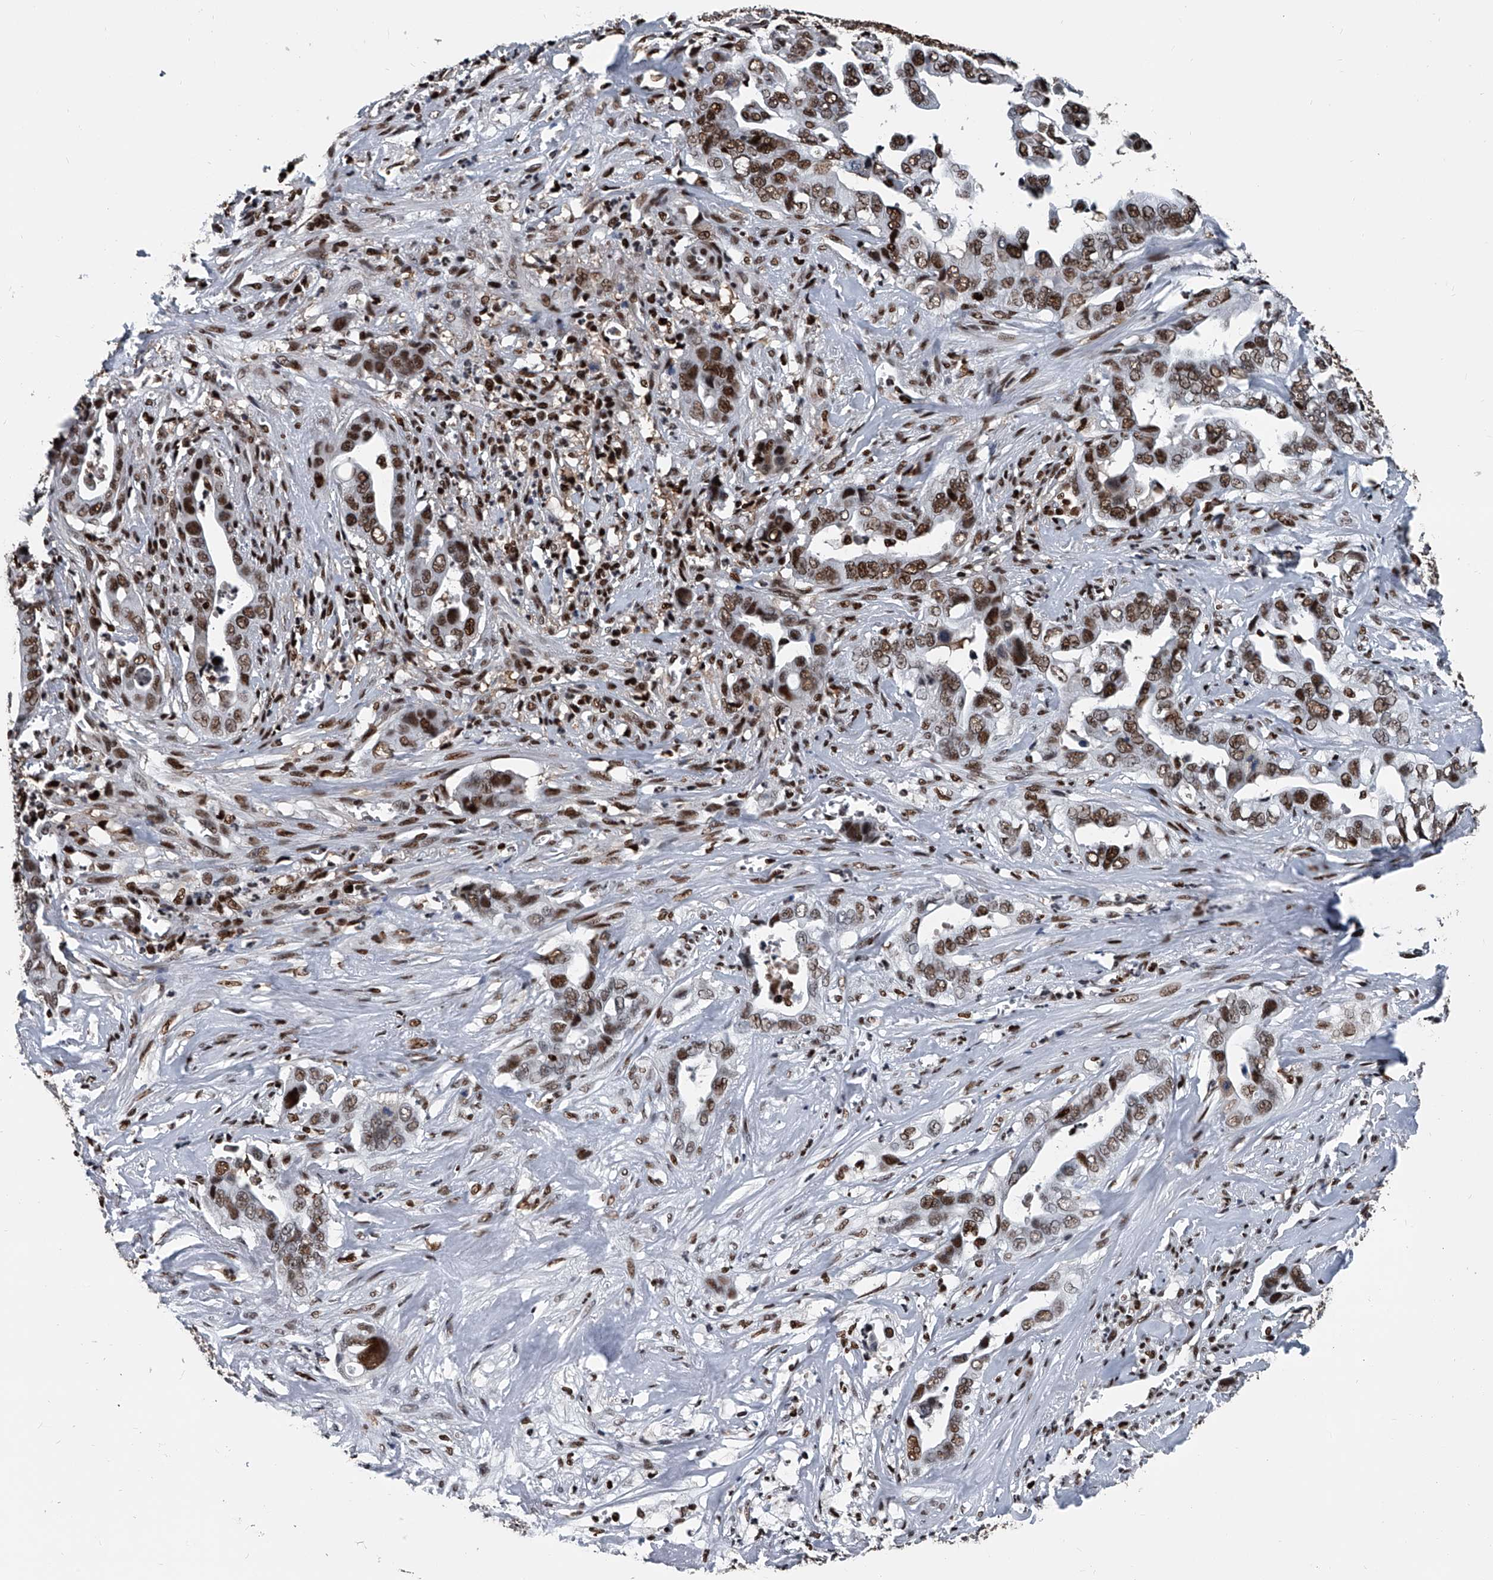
{"staining": {"intensity": "moderate", "quantity": ">75%", "location": "nuclear"}, "tissue": "liver cancer", "cell_type": "Tumor cells", "image_type": "cancer", "snomed": [{"axis": "morphology", "description": "Cholangiocarcinoma"}, {"axis": "topography", "description": "Liver"}], "caption": "The micrograph displays a brown stain indicating the presence of a protein in the nuclear of tumor cells in liver cholangiocarcinoma.", "gene": "FKBP5", "patient": {"sex": "female", "age": 79}}